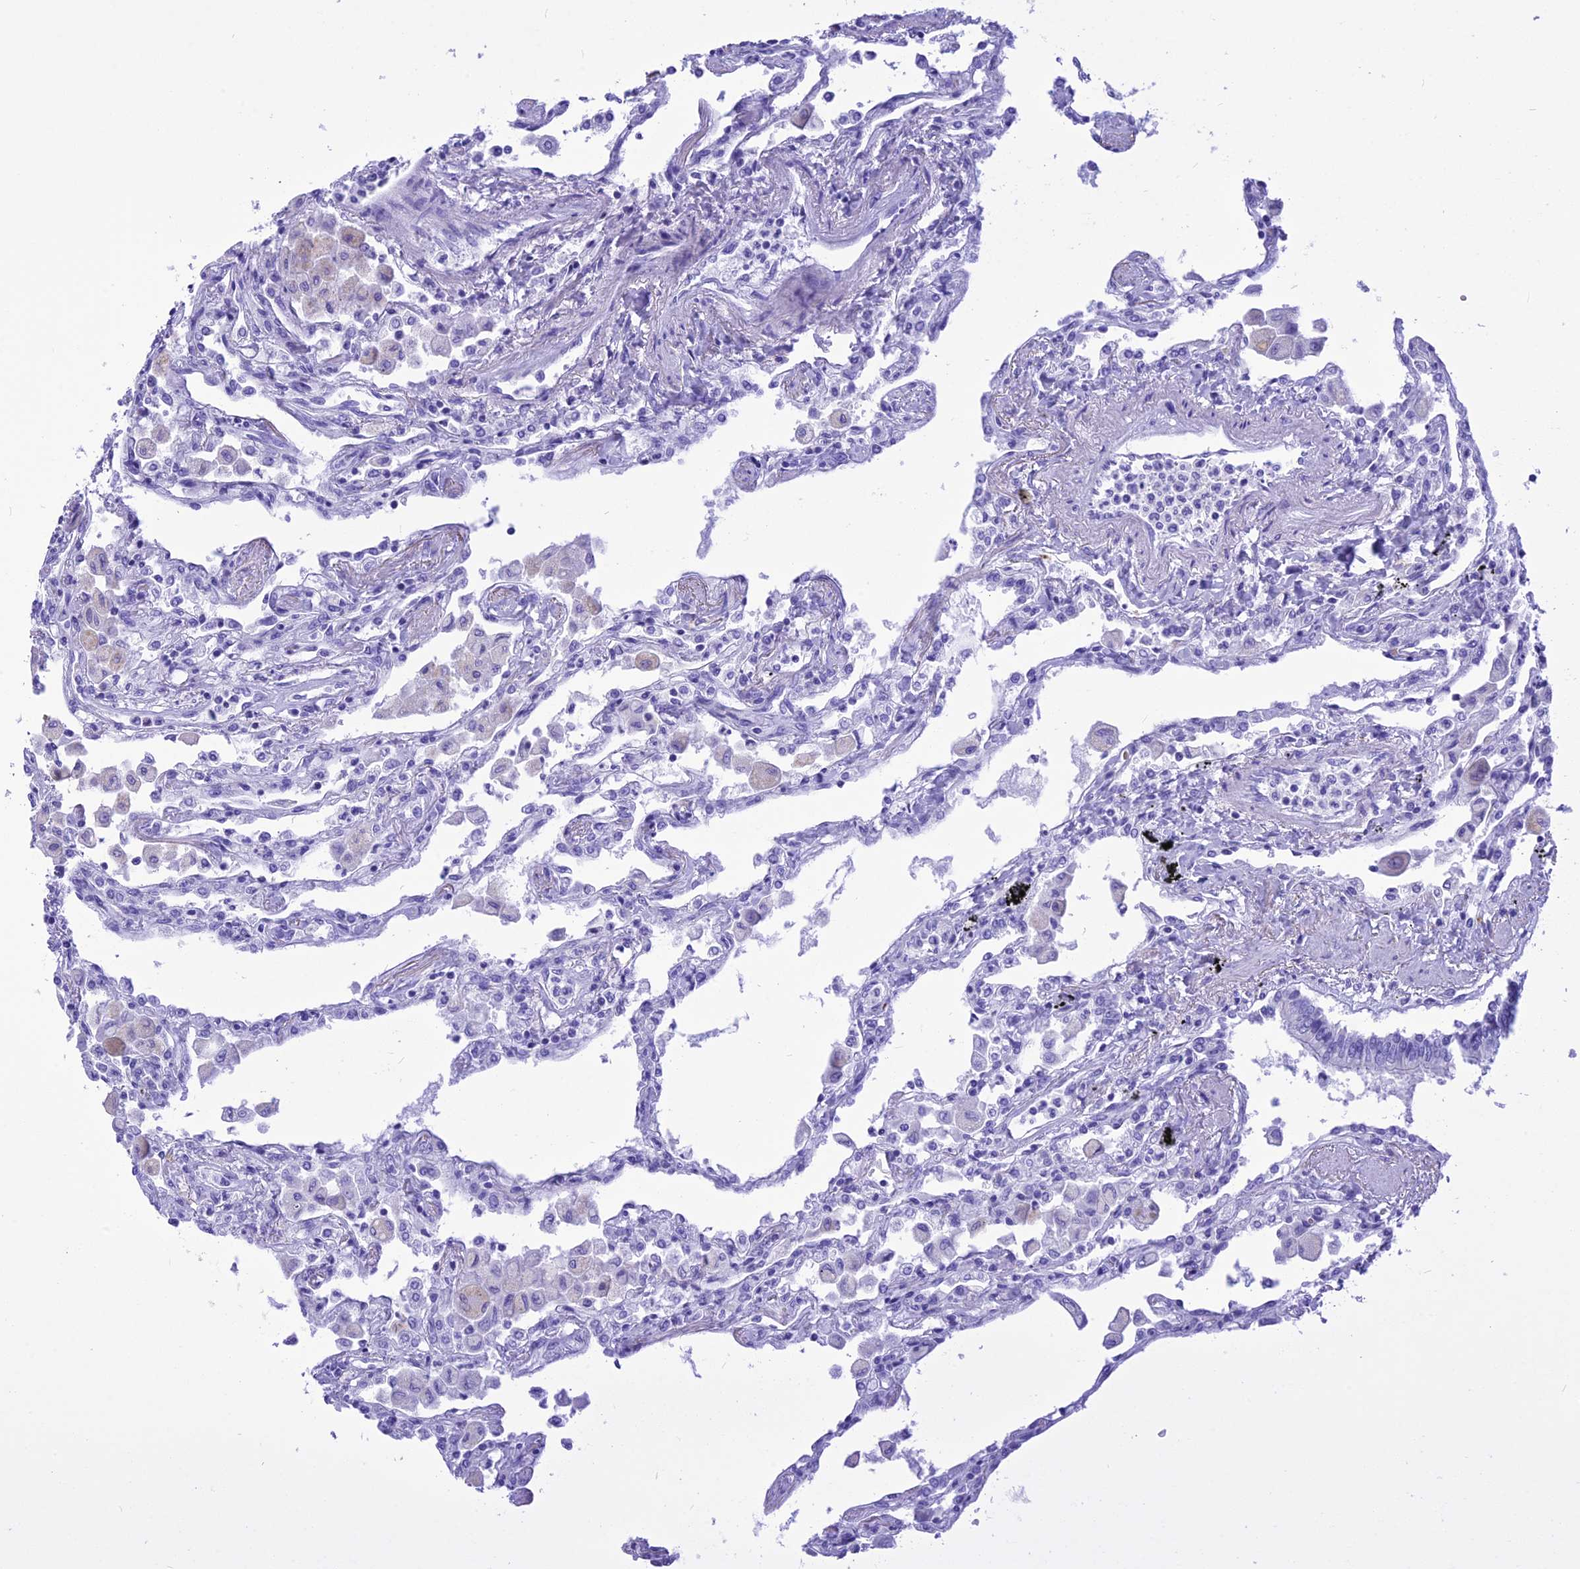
{"staining": {"intensity": "negative", "quantity": "none", "location": "none"}, "tissue": "lung", "cell_type": "Alveolar cells", "image_type": "normal", "snomed": [{"axis": "morphology", "description": "Normal tissue, NOS"}, {"axis": "topography", "description": "Bronchus"}, {"axis": "topography", "description": "Lung"}], "caption": "Immunohistochemistry micrograph of benign lung stained for a protein (brown), which shows no expression in alveolar cells.", "gene": "GLYATL1B", "patient": {"sex": "female", "age": 49}}